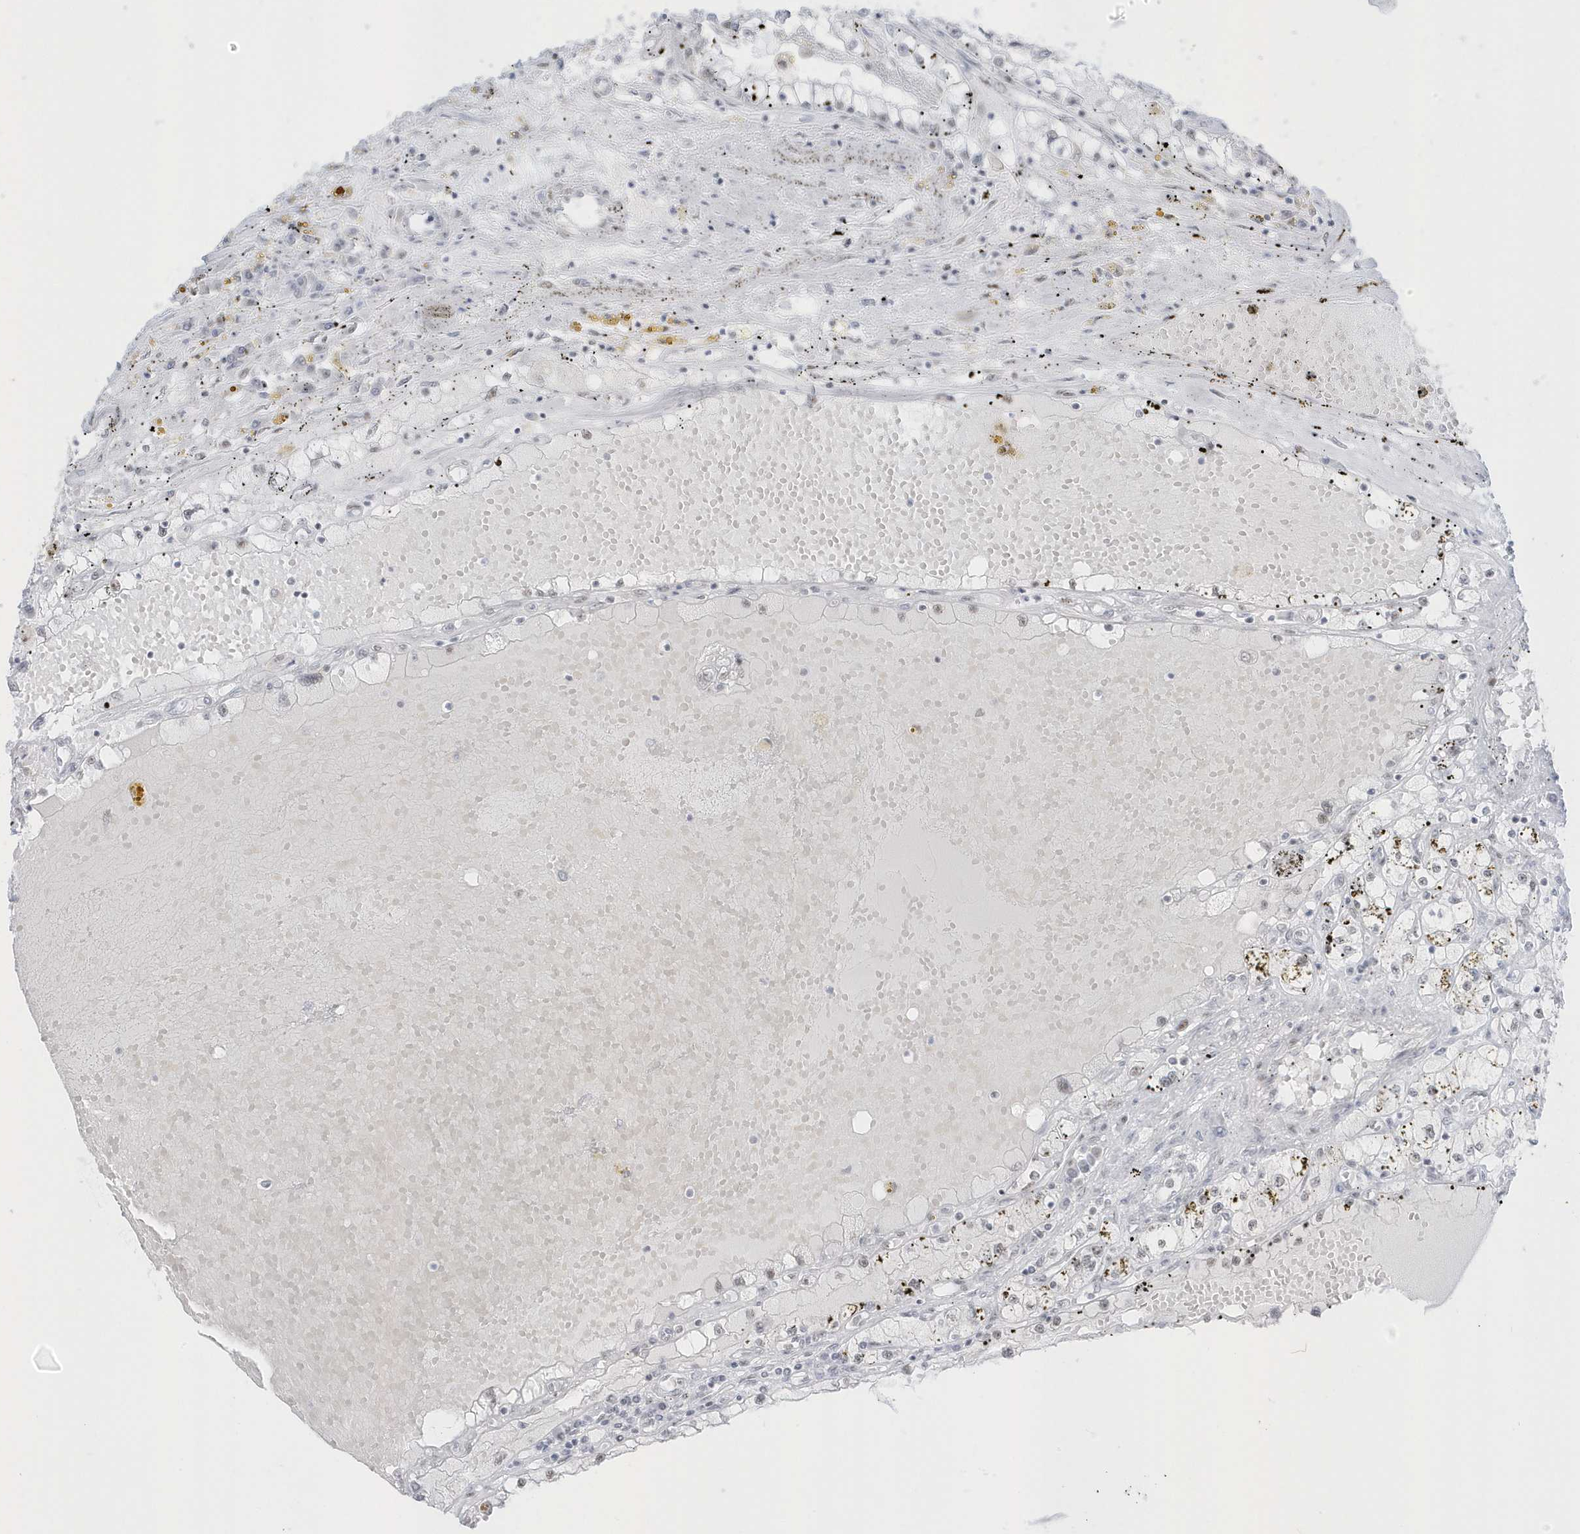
{"staining": {"intensity": "negative", "quantity": "none", "location": "none"}, "tissue": "renal cancer", "cell_type": "Tumor cells", "image_type": "cancer", "snomed": [{"axis": "morphology", "description": "Adenocarcinoma, NOS"}, {"axis": "topography", "description": "Kidney"}], "caption": "Renal cancer was stained to show a protein in brown. There is no significant staining in tumor cells.", "gene": "PLEKHN1", "patient": {"sex": "male", "age": 56}}